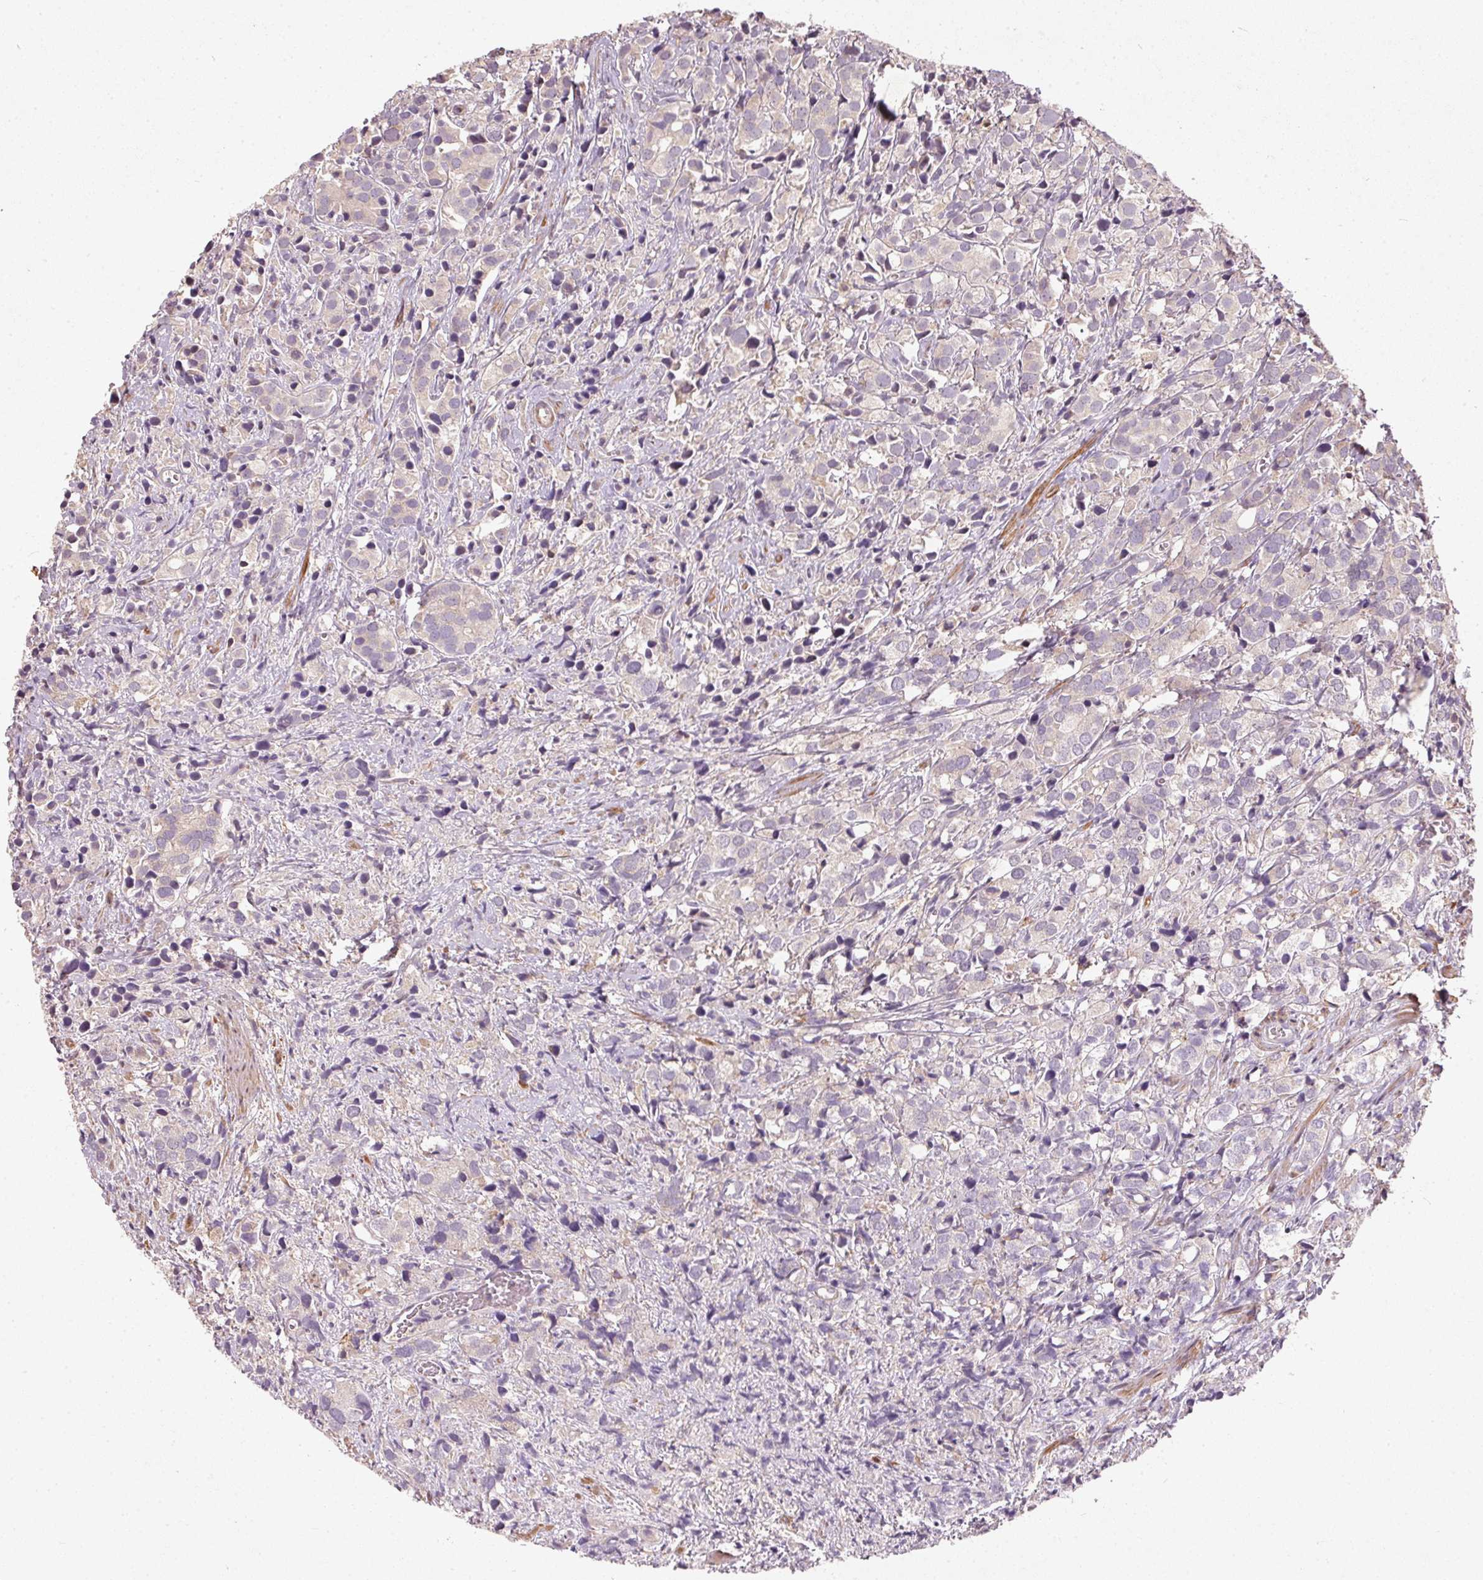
{"staining": {"intensity": "negative", "quantity": "none", "location": "none"}, "tissue": "prostate cancer", "cell_type": "Tumor cells", "image_type": "cancer", "snomed": [{"axis": "morphology", "description": "Adenocarcinoma, High grade"}, {"axis": "topography", "description": "Prostate"}], "caption": "An IHC histopathology image of prostate cancer (high-grade adenocarcinoma) is shown. There is no staining in tumor cells of prostate cancer (high-grade adenocarcinoma).", "gene": "KCNK15", "patient": {"sex": "male", "age": 86}}